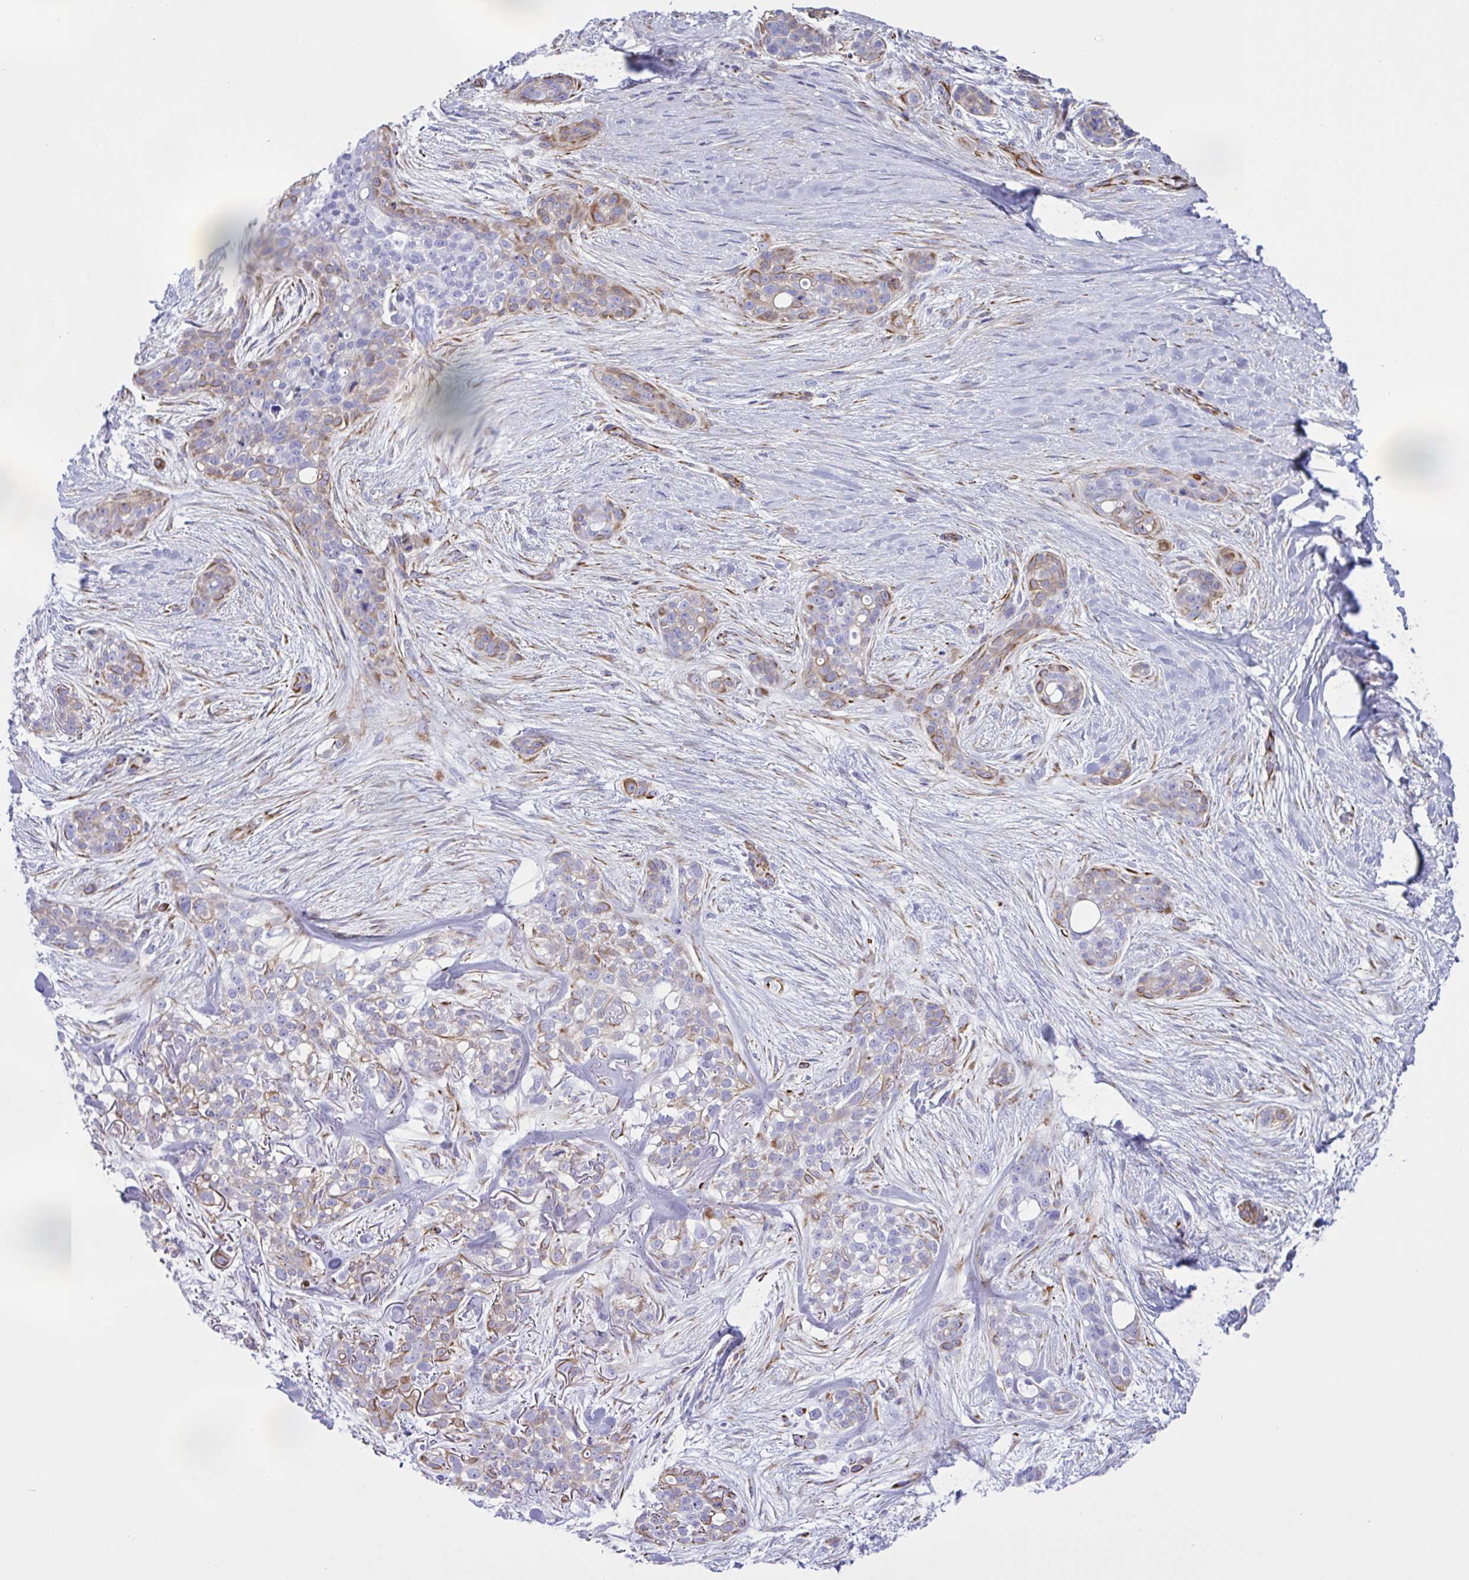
{"staining": {"intensity": "moderate", "quantity": "<25%", "location": "cytoplasmic/membranous"}, "tissue": "skin cancer", "cell_type": "Tumor cells", "image_type": "cancer", "snomed": [{"axis": "morphology", "description": "Basal cell carcinoma"}, {"axis": "topography", "description": "Skin"}], "caption": "This histopathology image shows immunohistochemistry staining of skin cancer, with low moderate cytoplasmic/membranous expression in about <25% of tumor cells.", "gene": "SMAD5", "patient": {"sex": "female", "age": 79}}